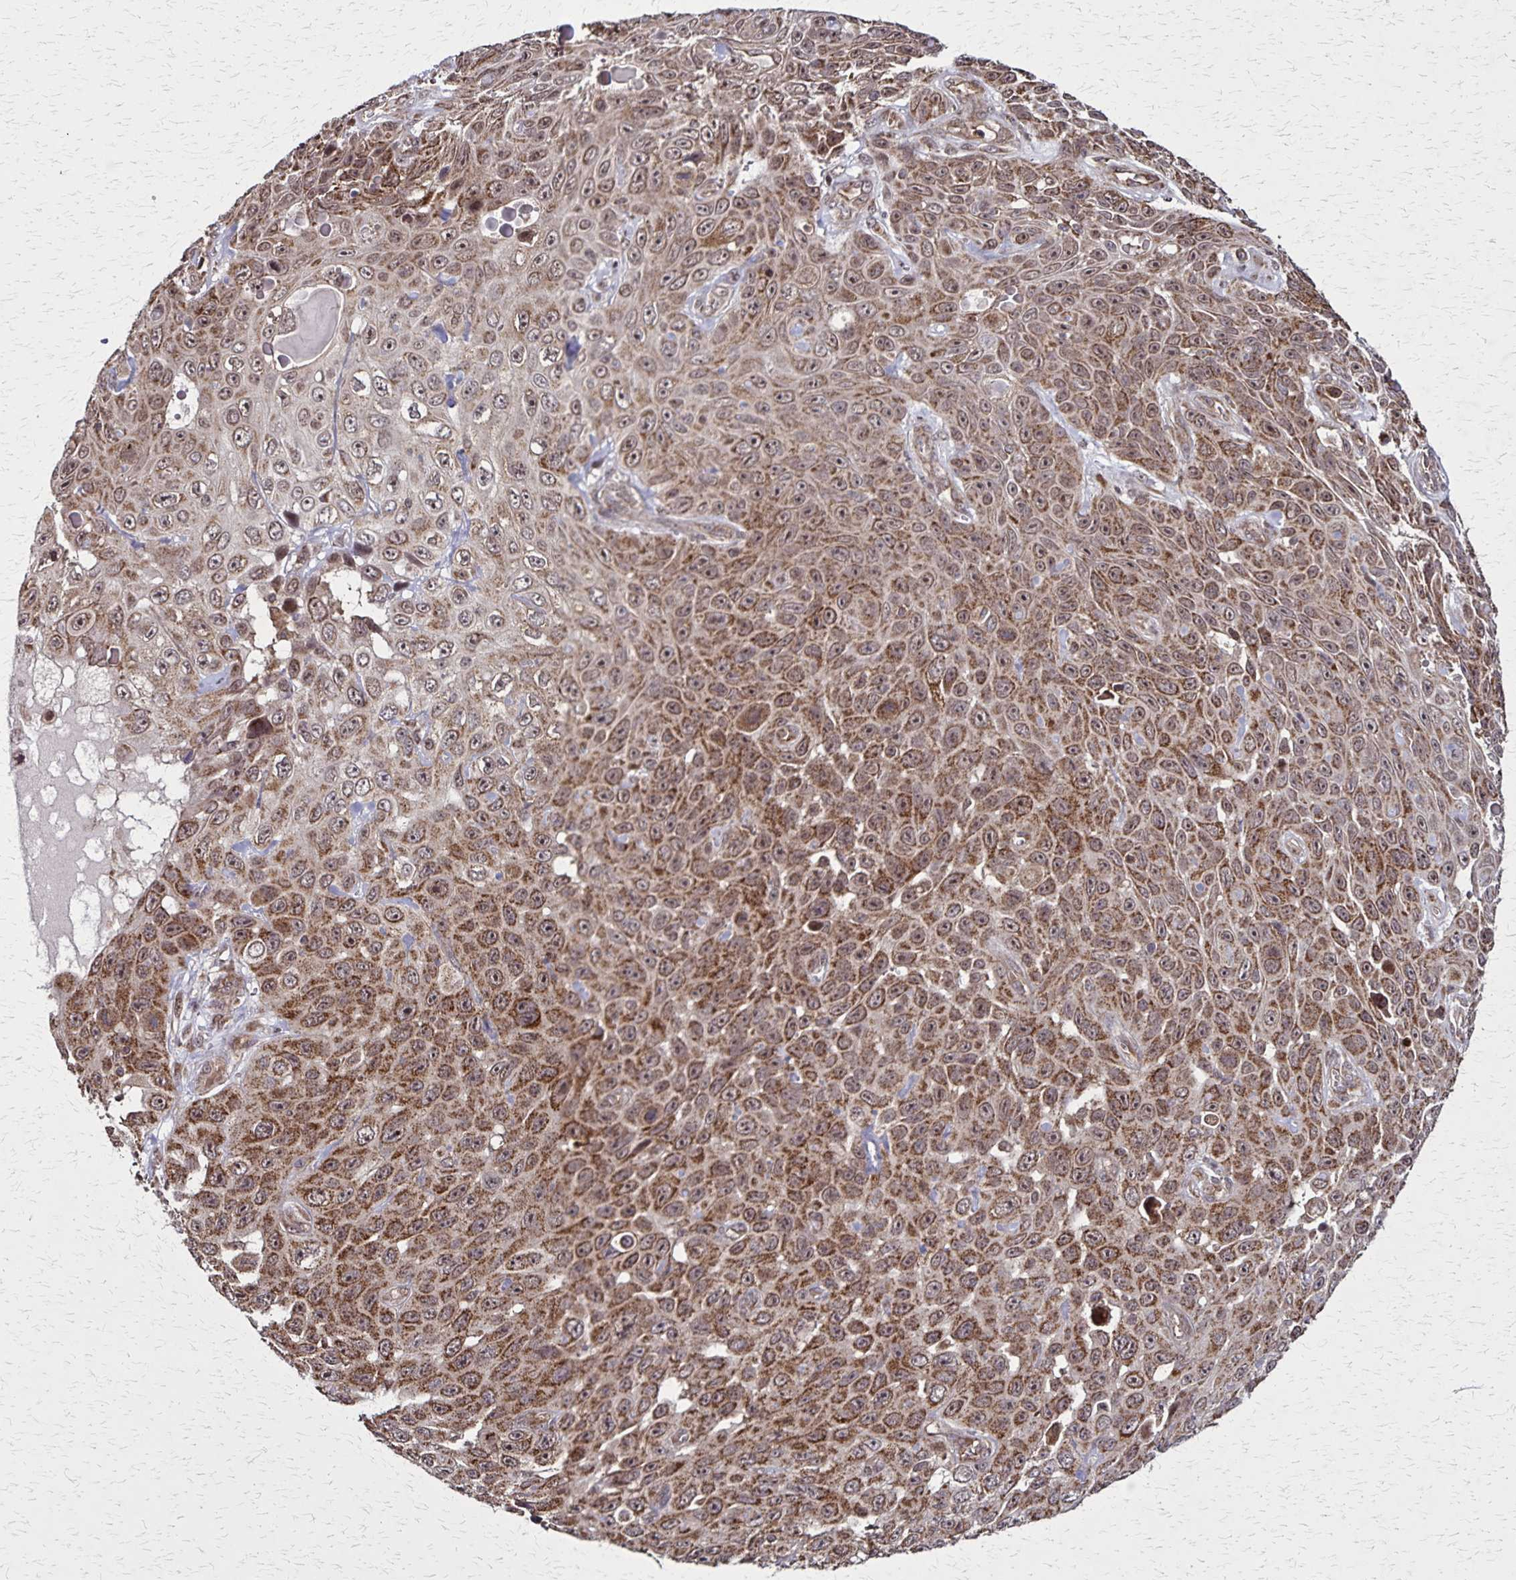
{"staining": {"intensity": "moderate", "quantity": ">75%", "location": "cytoplasmic/membranous,nuclear"}, "tissue": "skin cancer", "cell_type": "Tumor cells", "image_type": "cancer", "snomed": [{"axis": "morphology", "description": "Squamous cell carcinoma, NOS"}, {"axis": "topography", "description": "Skin"}], "caption": "A high-resolution image shows immunohistochemistry (IHC) staining of skin cancer, which reveals moderate cytoplasmic/membranous and nuclear expression in about >75% of tumor cells.", "gene": "NFS1", "patient": {"sex": "male", "age": 82}}